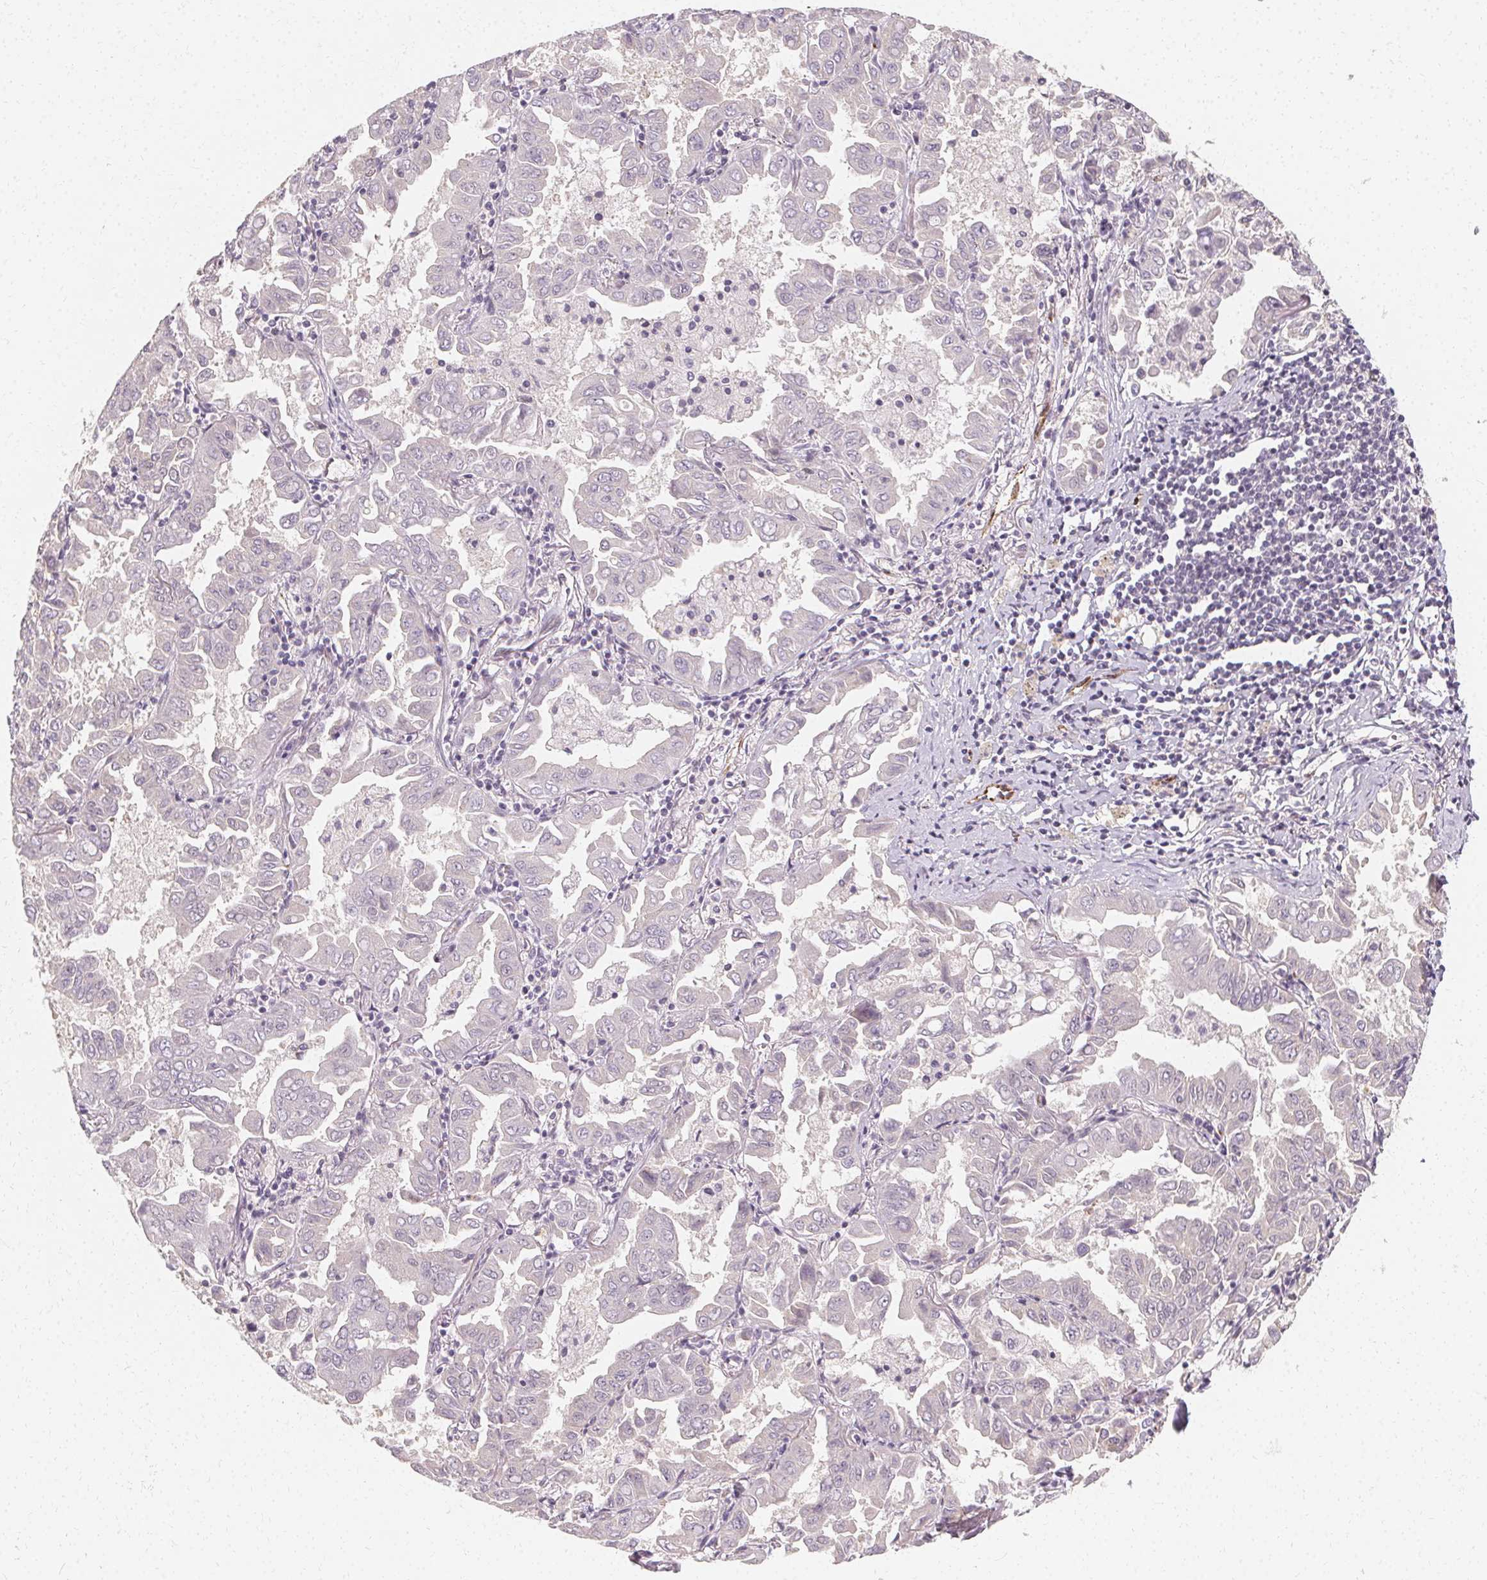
{"staining": {"intensity": "negative", "quantity": "none", "location": "none"}, "tissue": "lung cancer", "cell_type": "Tumor cells", "image_type": "cancer", "snomed": [{"axis": "morphology", "description": "Adenocarcinoma, NOS"}, {"axis": "topography", "description": "Lung"}], "caption": "There is no significant expression in tumor cells of lung cancer.", "gene": "CLCNKB", "patient": {"sex": "male", "age": 64}}